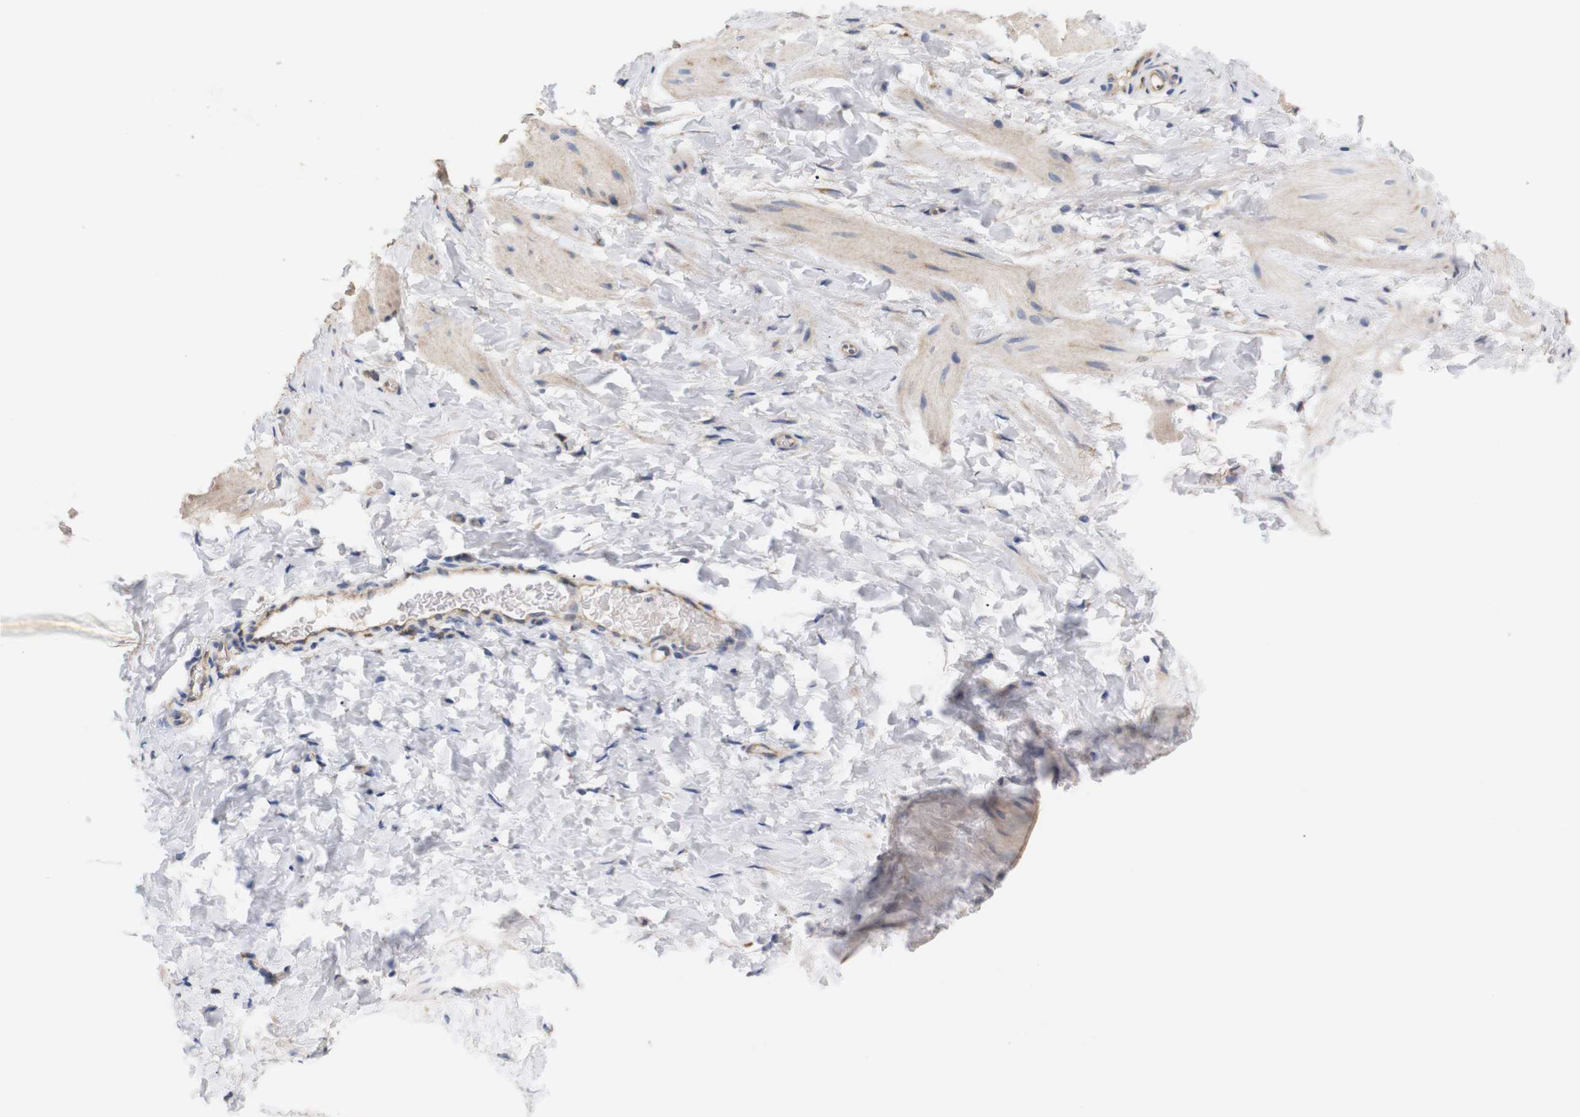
{"staining": {"intensity": "weak", "quantity": "25%-75%", "location": "cytoplasmic/membranous"}, "tissue": "smooth muscle", "cell_type": "Smooth muscle cells", "image_type": "normal", "snomed": [{"axis": "morphology", "description": "Normal tissue, NOS"}, {"axis": "topography", "description": "Smooth muscle"}], "caption": "Human smooth muscle stained with a brown dye reveals weak cytoplasmic/membranous positive staining in approximately 25%-75% of smooth muscle cells.", "gene": "TRIM5", "patient": {"sex": "male", "age": 16}}